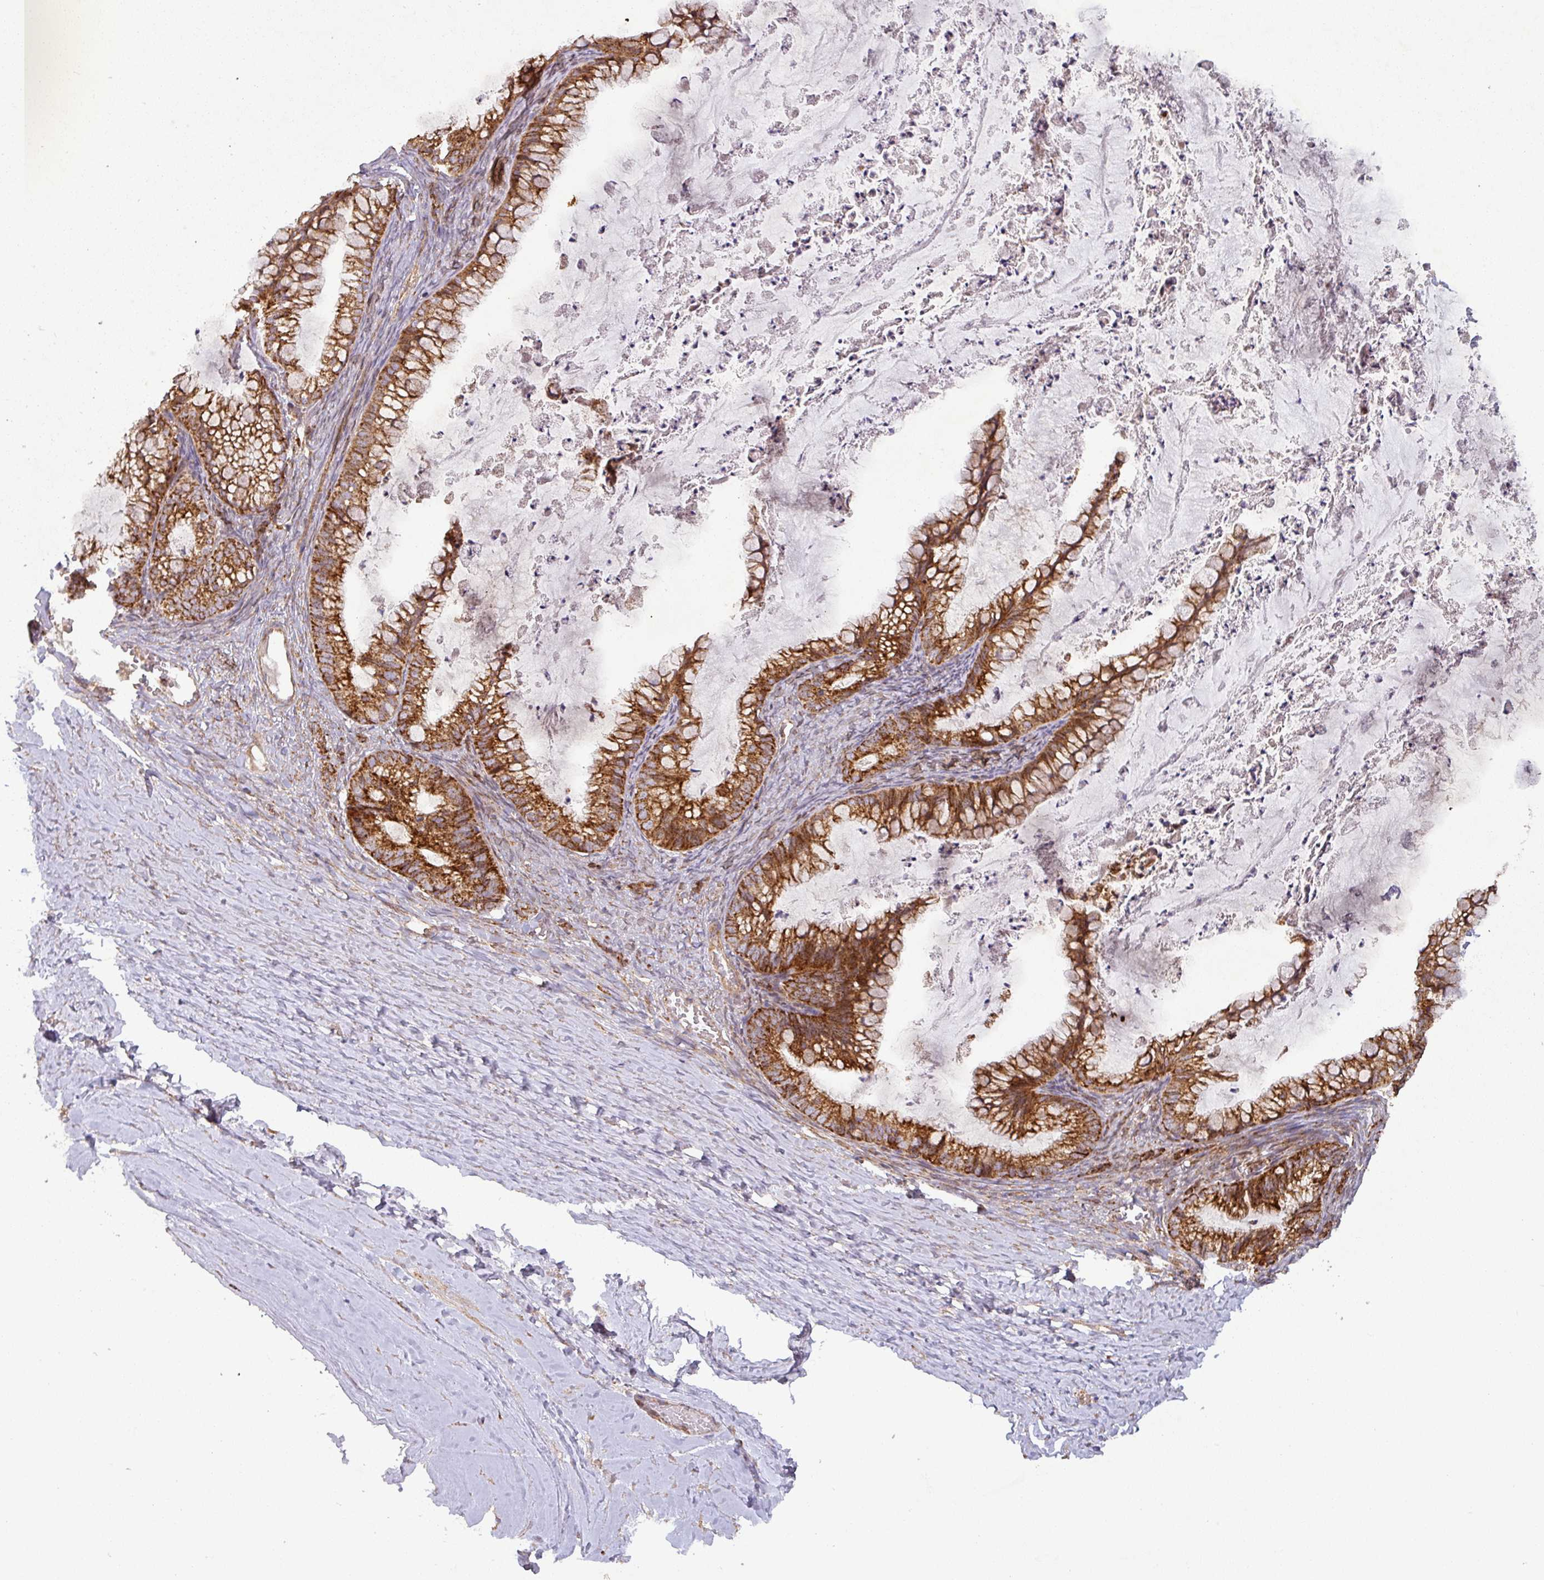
{"staining": {"intensity": "strong", "quantity": ">75%", "location": "cytoplasmic/membranous"}, "tissue": "ovarian cancer", "cell_type": "Tumor cells", "image_type": "cancer", "snomed": [{"axis": "morphology", "description": "Cystadenocarcinoma, mucinous, NOS"}, {"axis": "topography", "description": "Ovary"}], "caption": "The photomicrograph exhibits immunohistochemical staining of ovarian cancer (mucinous cystadenocarcinoma). There is strong cytoplasmic/membranous positivity is identified in approximately >75% of tumor cells.", "gene": "GPD2", "patient": {"sex": "female", "age": 35}}